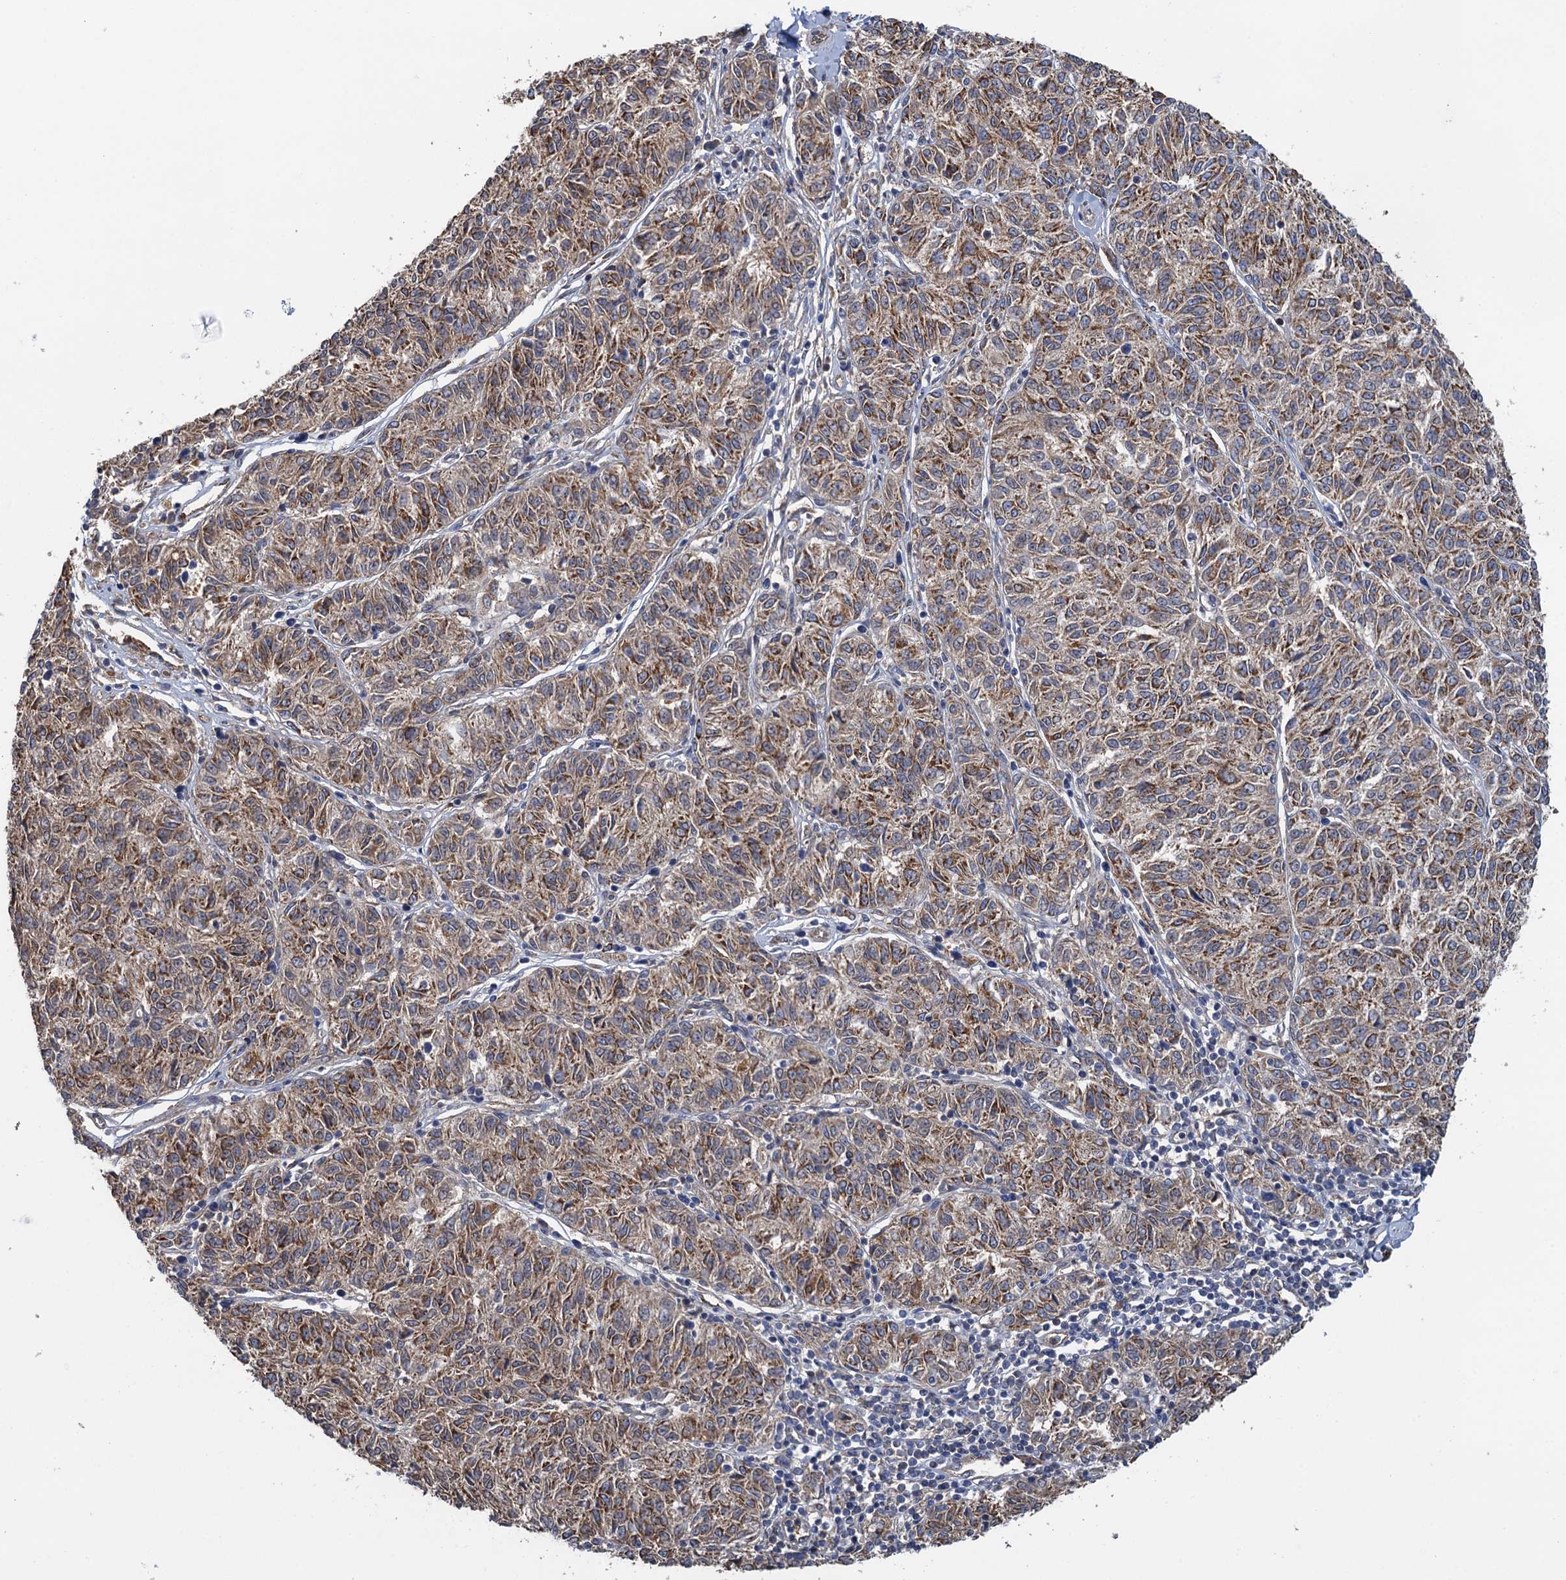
{"staining": {"intensity": "moderate", "quantity": "25%-75%", "location": "cytoplasmic/membranous"}, "tissue": "melanoma", "cell_type": "Tumor cells", "image_type": "cancer", "snomed": [{"axis": "morphology", "description": "Malignant melanoma, NOS"}, {"axis": "topography", "description": "Skin"}], "caption": "A photomicrograph showing moderate cytoplasmic/membranous positivity in about 25%-75% of tumor cells in melanoma, as visualized by brown immunohistochemical staining.", "gene": "GCSH", "patient": {"sex": "female", "age": 72}}